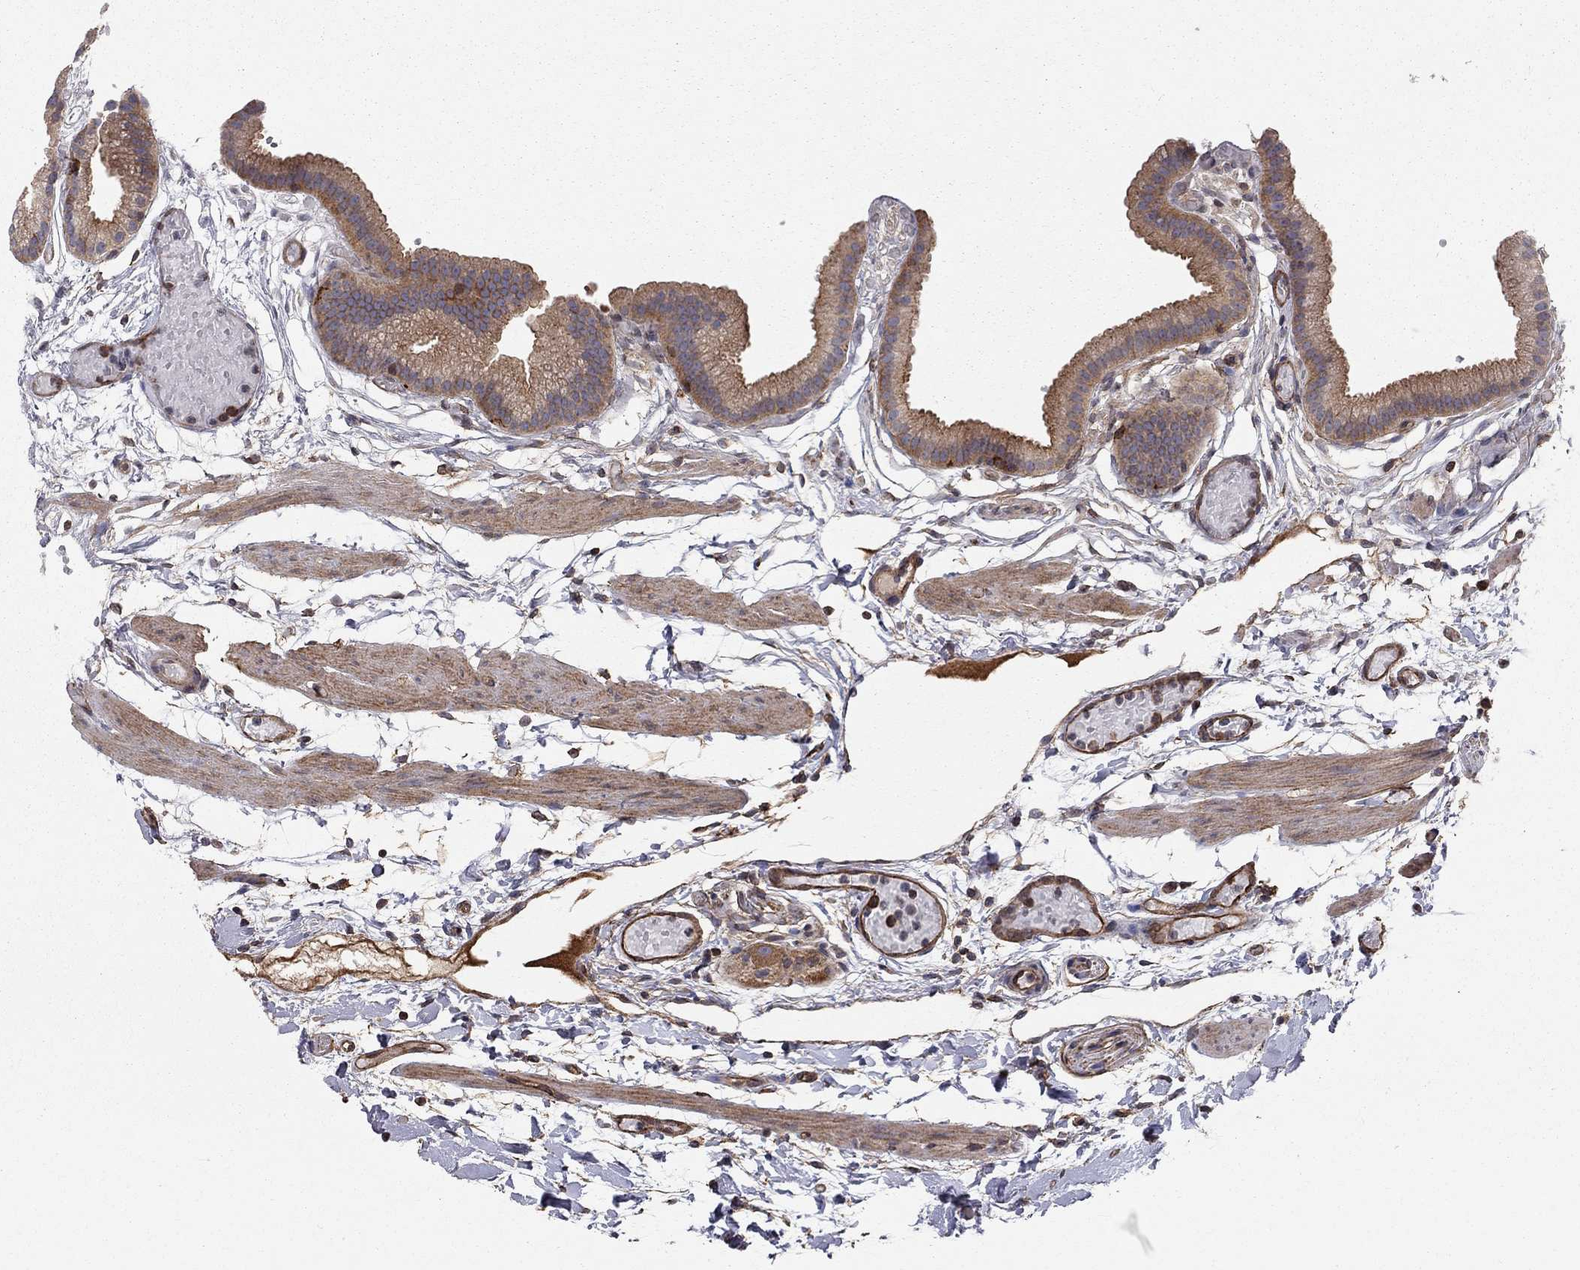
{"staining": {"intensity": "moderate", "quantity": ">75%", "location": "cytoplasmic/membranous"}, "tissue": "gallbladder", "cell_type": "Glandular cells", "image_type": "normal", "snomed": [{"axis": "morphology", "description": "Normal tissue, NOS"}, {"axis": "topography", "description": "Gallbladder"}], "caption": "Immunohistochemistry (IHC) image of unremarkable human gallbladder stained for a protein (brown), which displays medium levels of moderate cytoplasmic/membranous expression in about >75% of glandular cells.", "gene": "RASEF", "patient": {"sex": "female", "age": 45}}